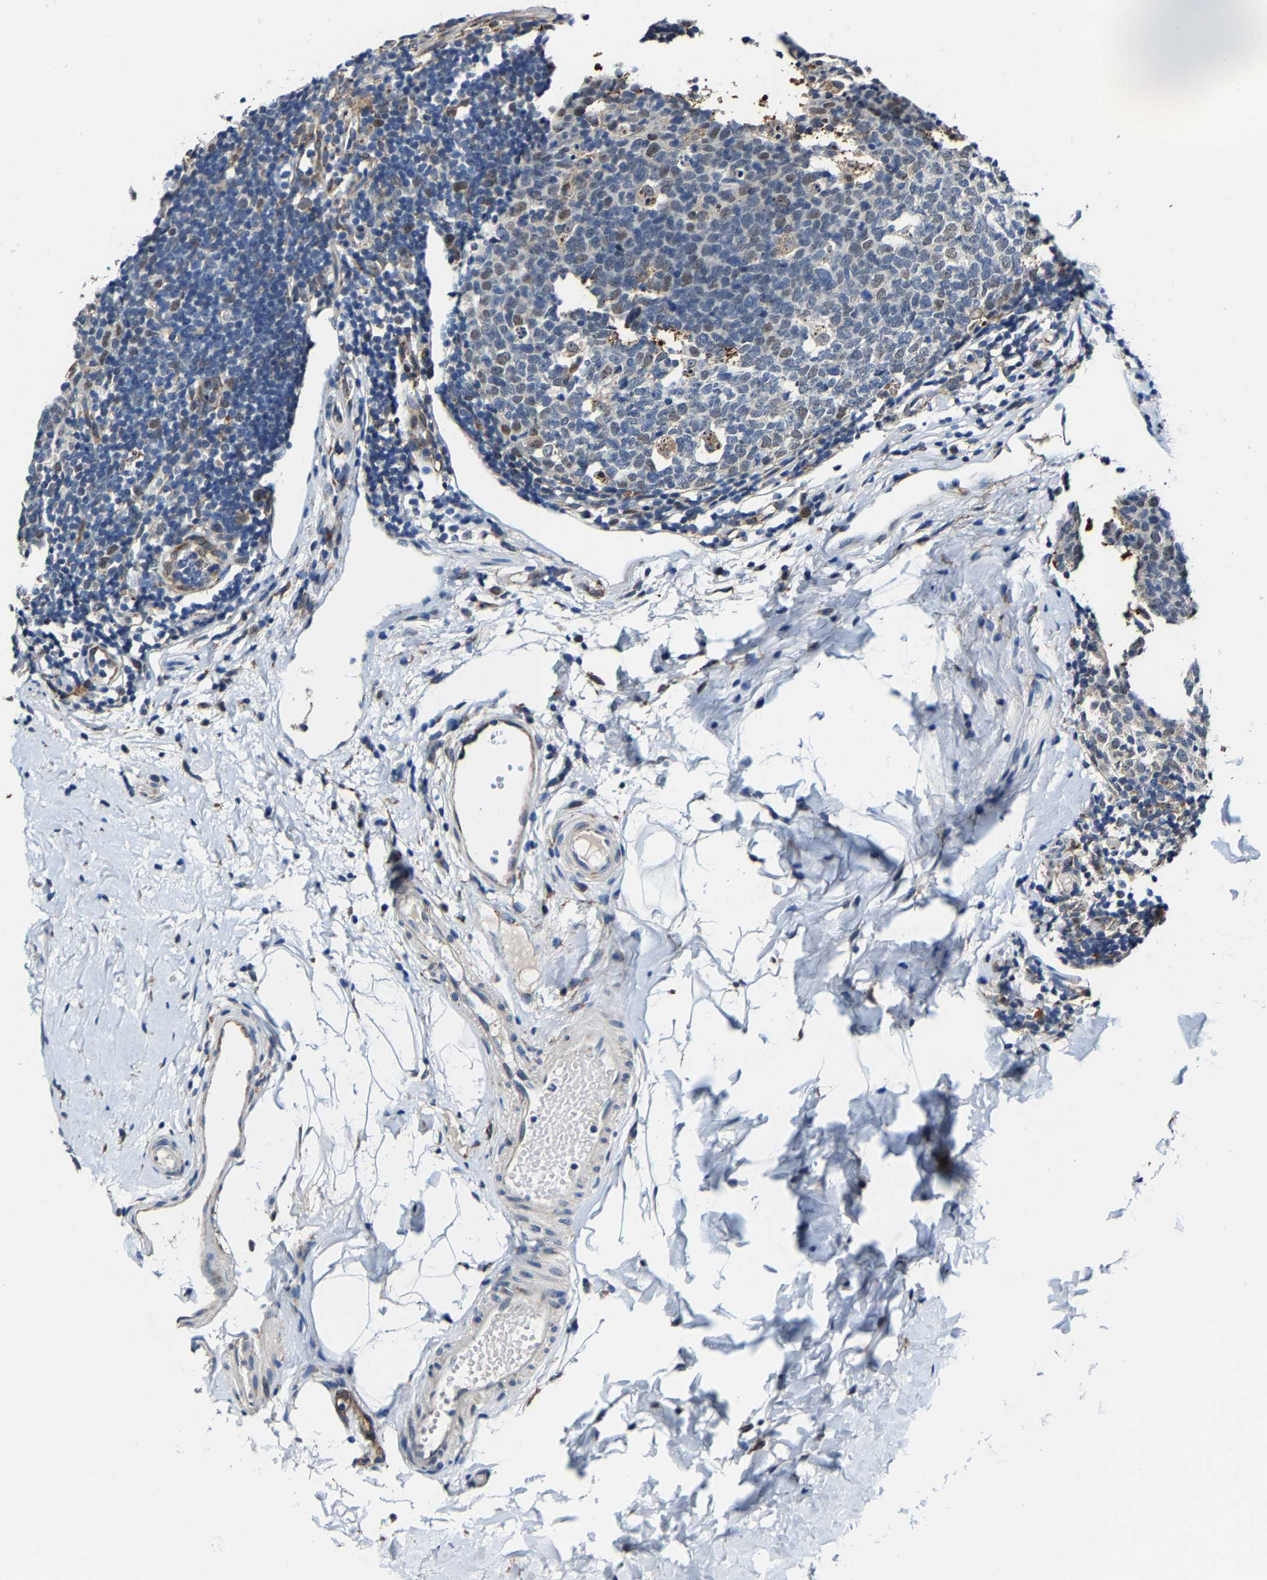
{"staining": {"intensity": "moderate", "quantity": ">75%", "location": "nuclear"}, "tissue": "appendix", "cell_type": "Glandular cells", "image_type": "normal", "snomed": [{"axis": "morphology", "description": "Normal tissue, NOS"}, {"axis": "topography", "description": "Appendix"}], "caption": "Immunohistochemical staining of unremarkable human appendix reveals moderate nuclear protein expression in approximately >75% of glandular cells. The protein is shown in brown color, while the nuclei are stained blue.", "gene": "METTL1", "patient": {"sex": "female", "age": 20}}